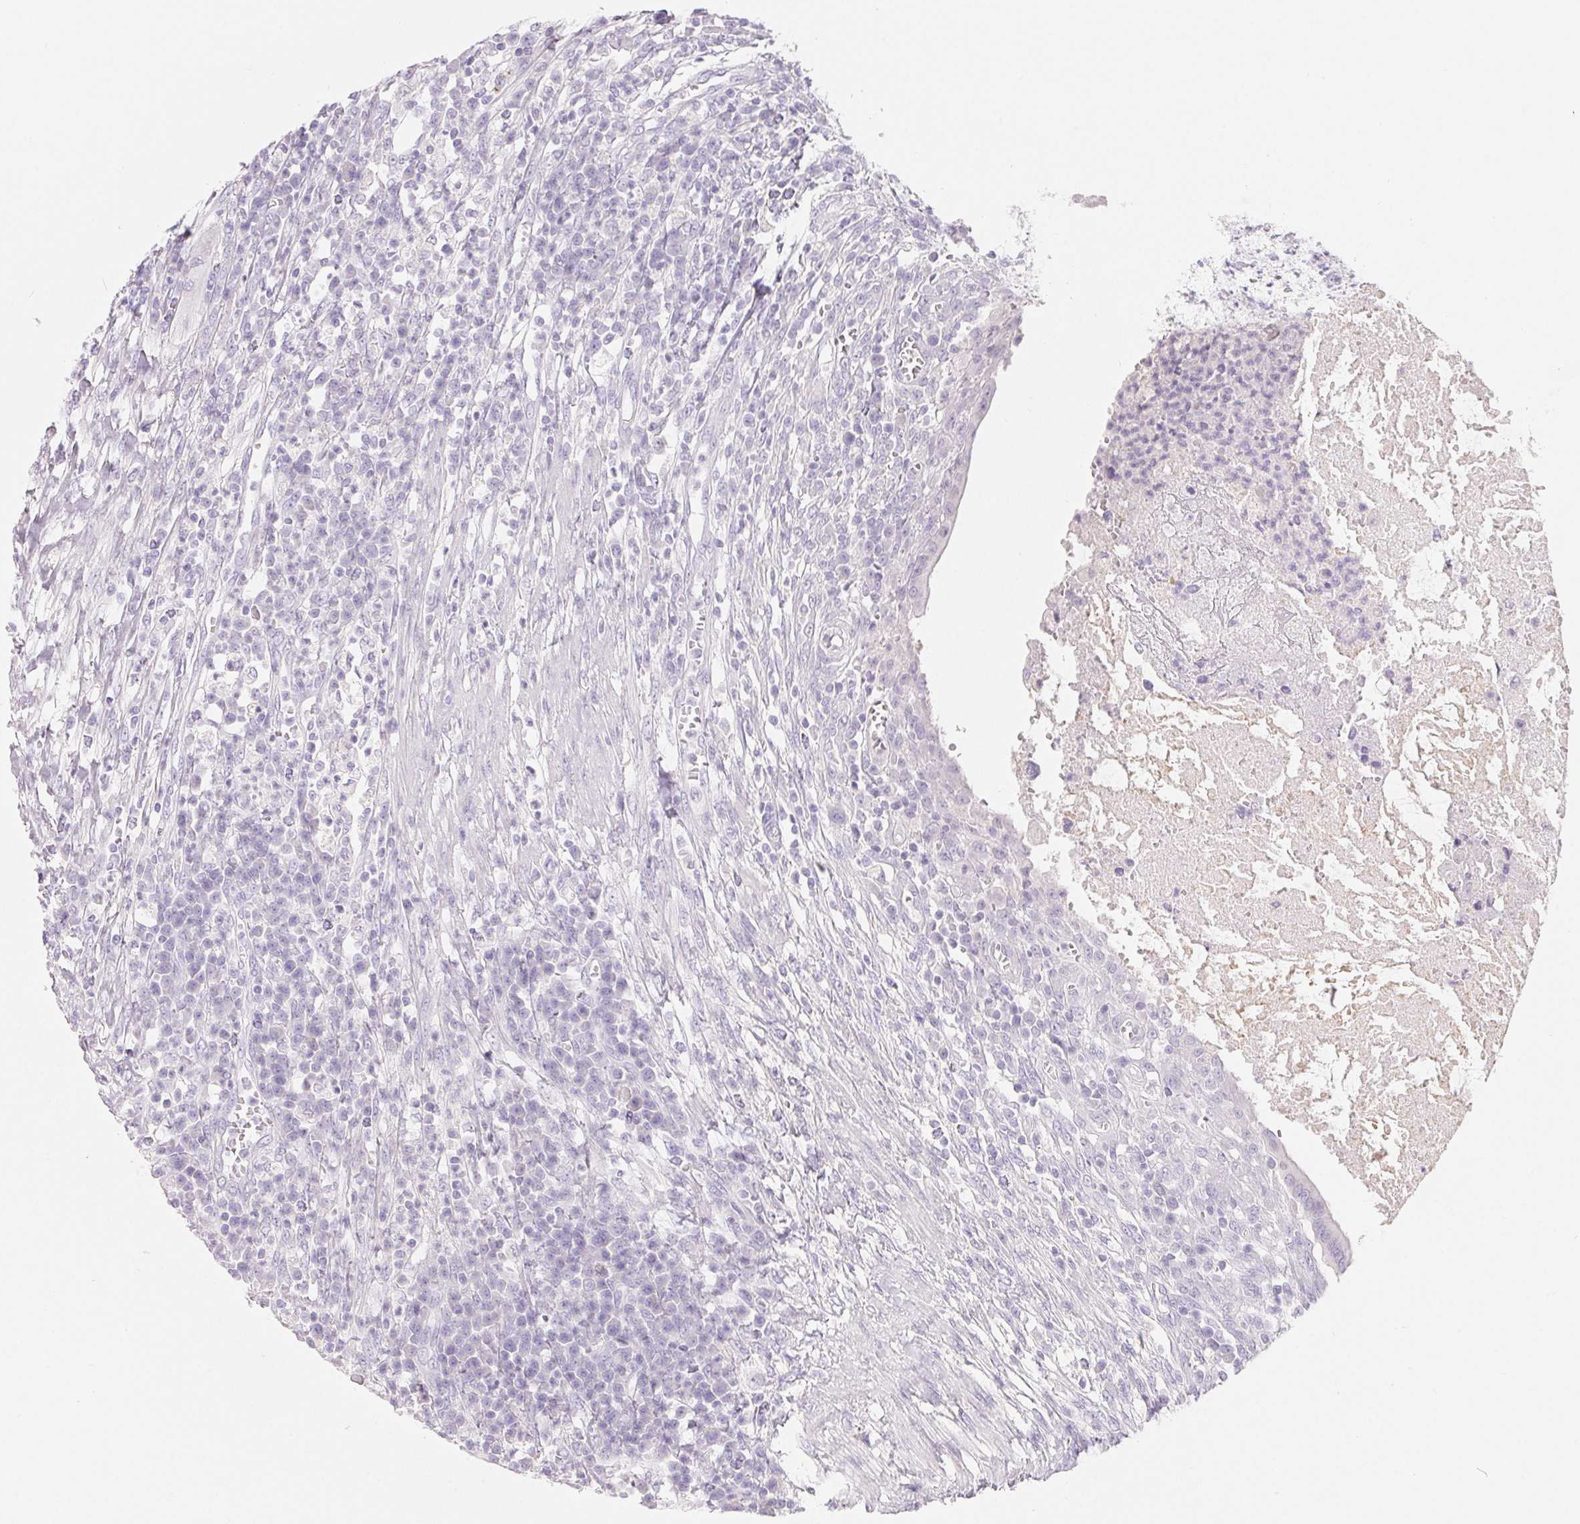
{"staining": {"intensity": "negative", "quantity": "none", "location": "none"}, "tissue": "colorectal cancer", "cell_type": "Tumor cells", "image_type": "cancer", "snomed": [{"axis": "morphology", "description": "Adenocarcinoma, NOS"}, {"axis": "topography", "description": "Colon"}], "caption": "DAB immunohistochemical staining of human colorectal adenocarcinoma demonstrates no significant staining in tumor cells.", "gene": "SPACA5B", "patient": {"sex": "male", "age": 65}}